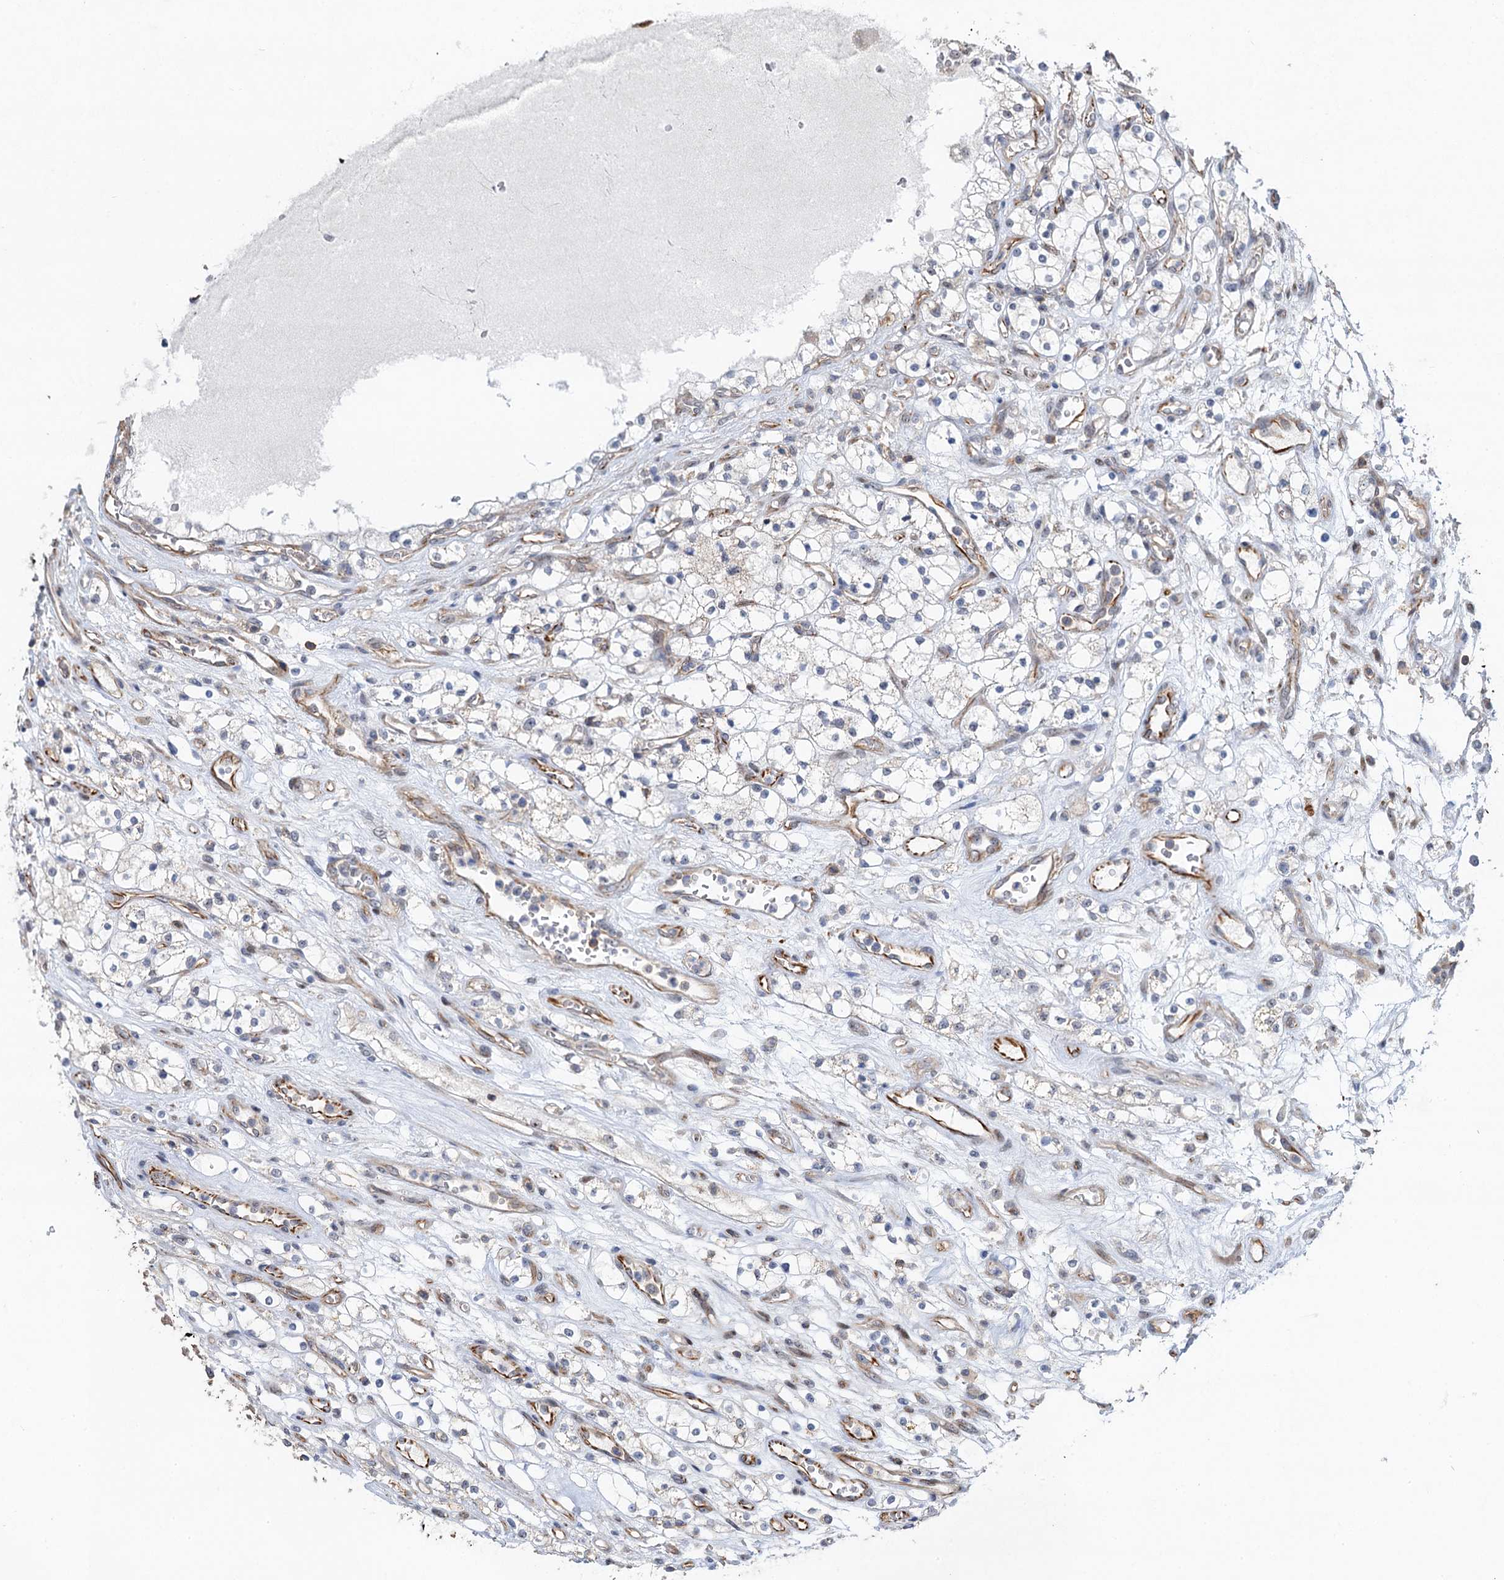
{"staining": {"intensity": "negative", "quantity": "none", "location": "none"}, "tissue": "renal cancer", "cell_type": "Tumor cells", "image_type": "cancer", "snomed": [{"axis": "morphology", "description": "Adenocarcinoma, NOS"}, {"axis": "topography", "description": "Kidney"}], "caption": "Immunohistochemical staining of human adenocarcinoma (renal) shows no significant expression in tumor cells.", "gene": "TMA16", "patient": {"sex": "female", "age": 69}}